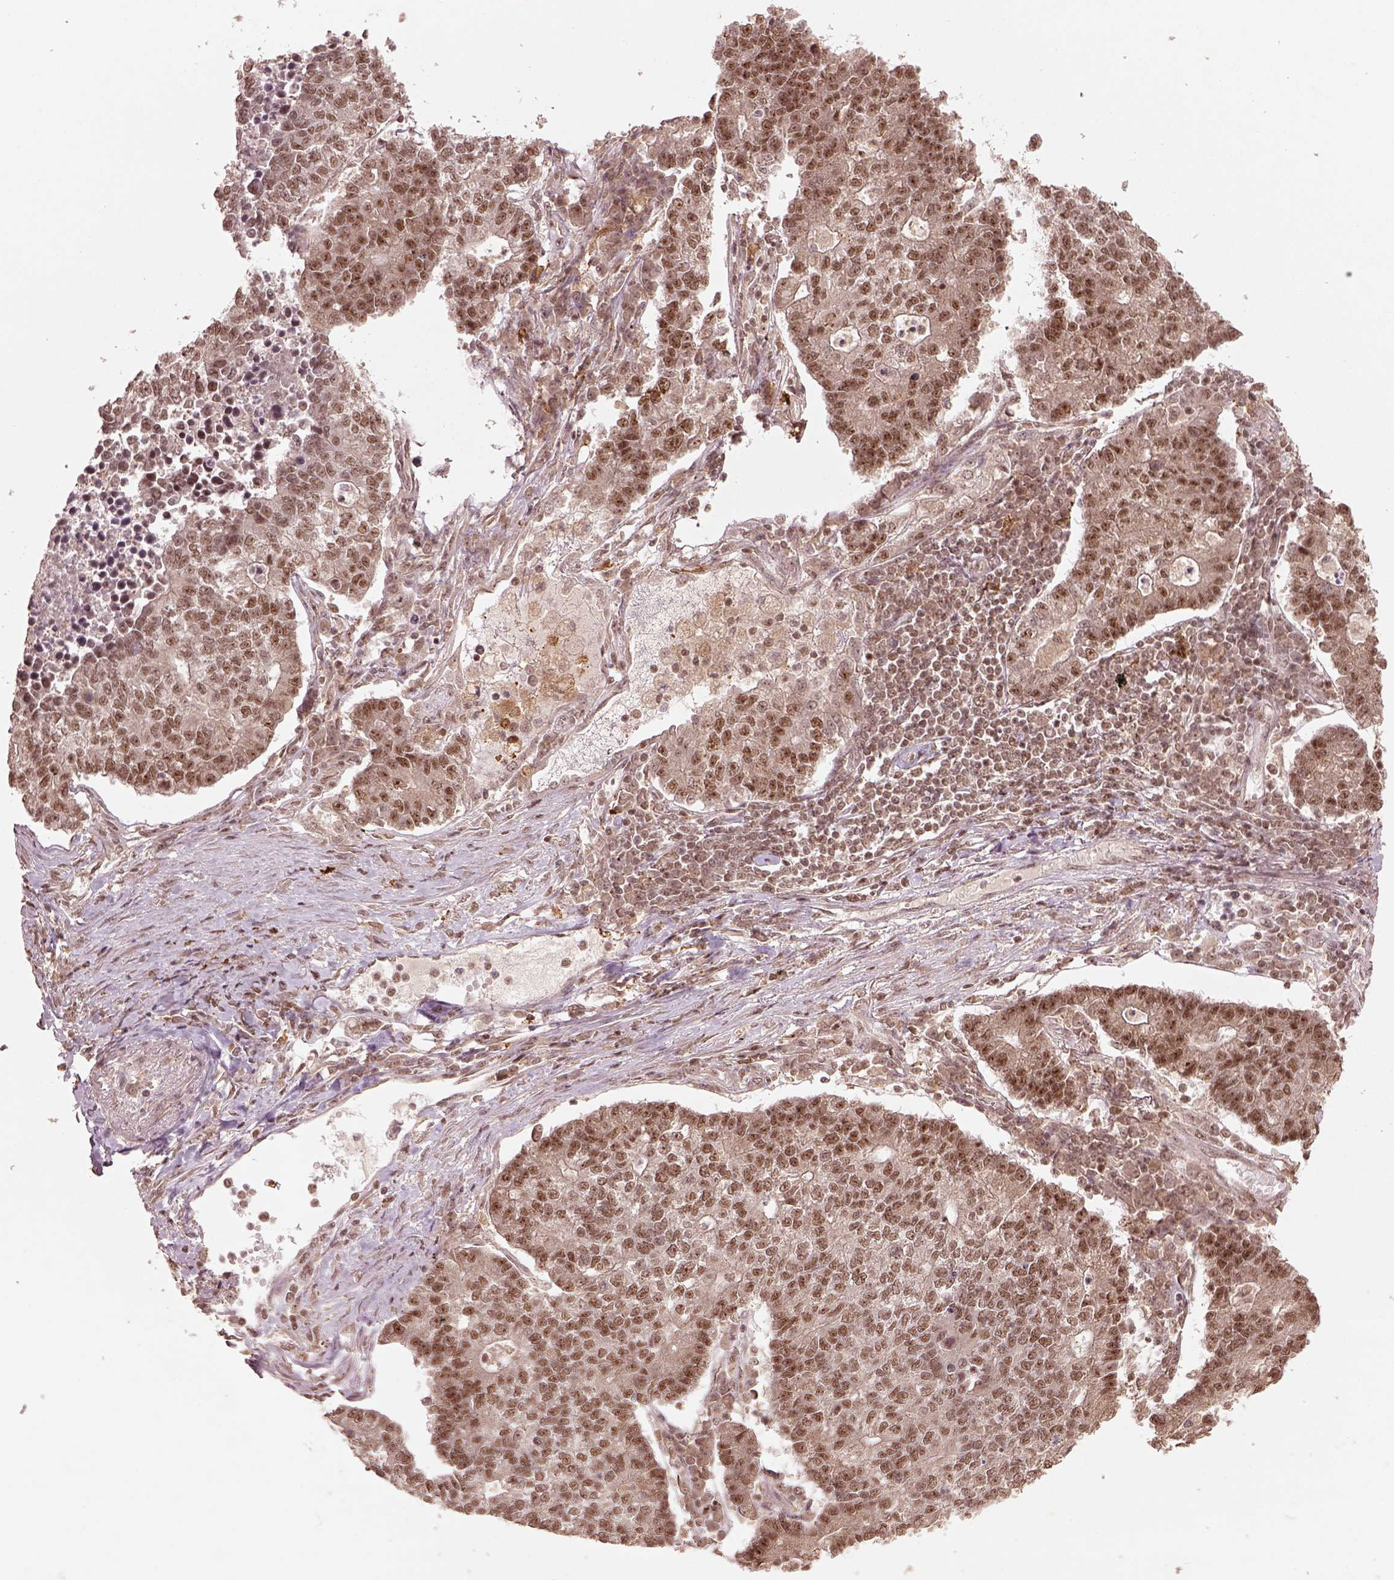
{"staining": {"intensity": "moderate", "quantity": ">75%", "location": "nuclear"}, "tissue": "lung cancer", "cell_type": "Tumor cells", "image_type": "cancer", "snomed": [{"axis": "morphology", "description": "Adenocarcinoma, NOS"}, {"axis": "topography", "description": "Lung"}], "caption": "A high-resolution photomicrograph shows IHC staining of lung cancer, which reveals moderate nuclear staining in approximately >75% of tumor cells.", "gene": "BRD9", "patient": {"sex": "male", "age": 57}}